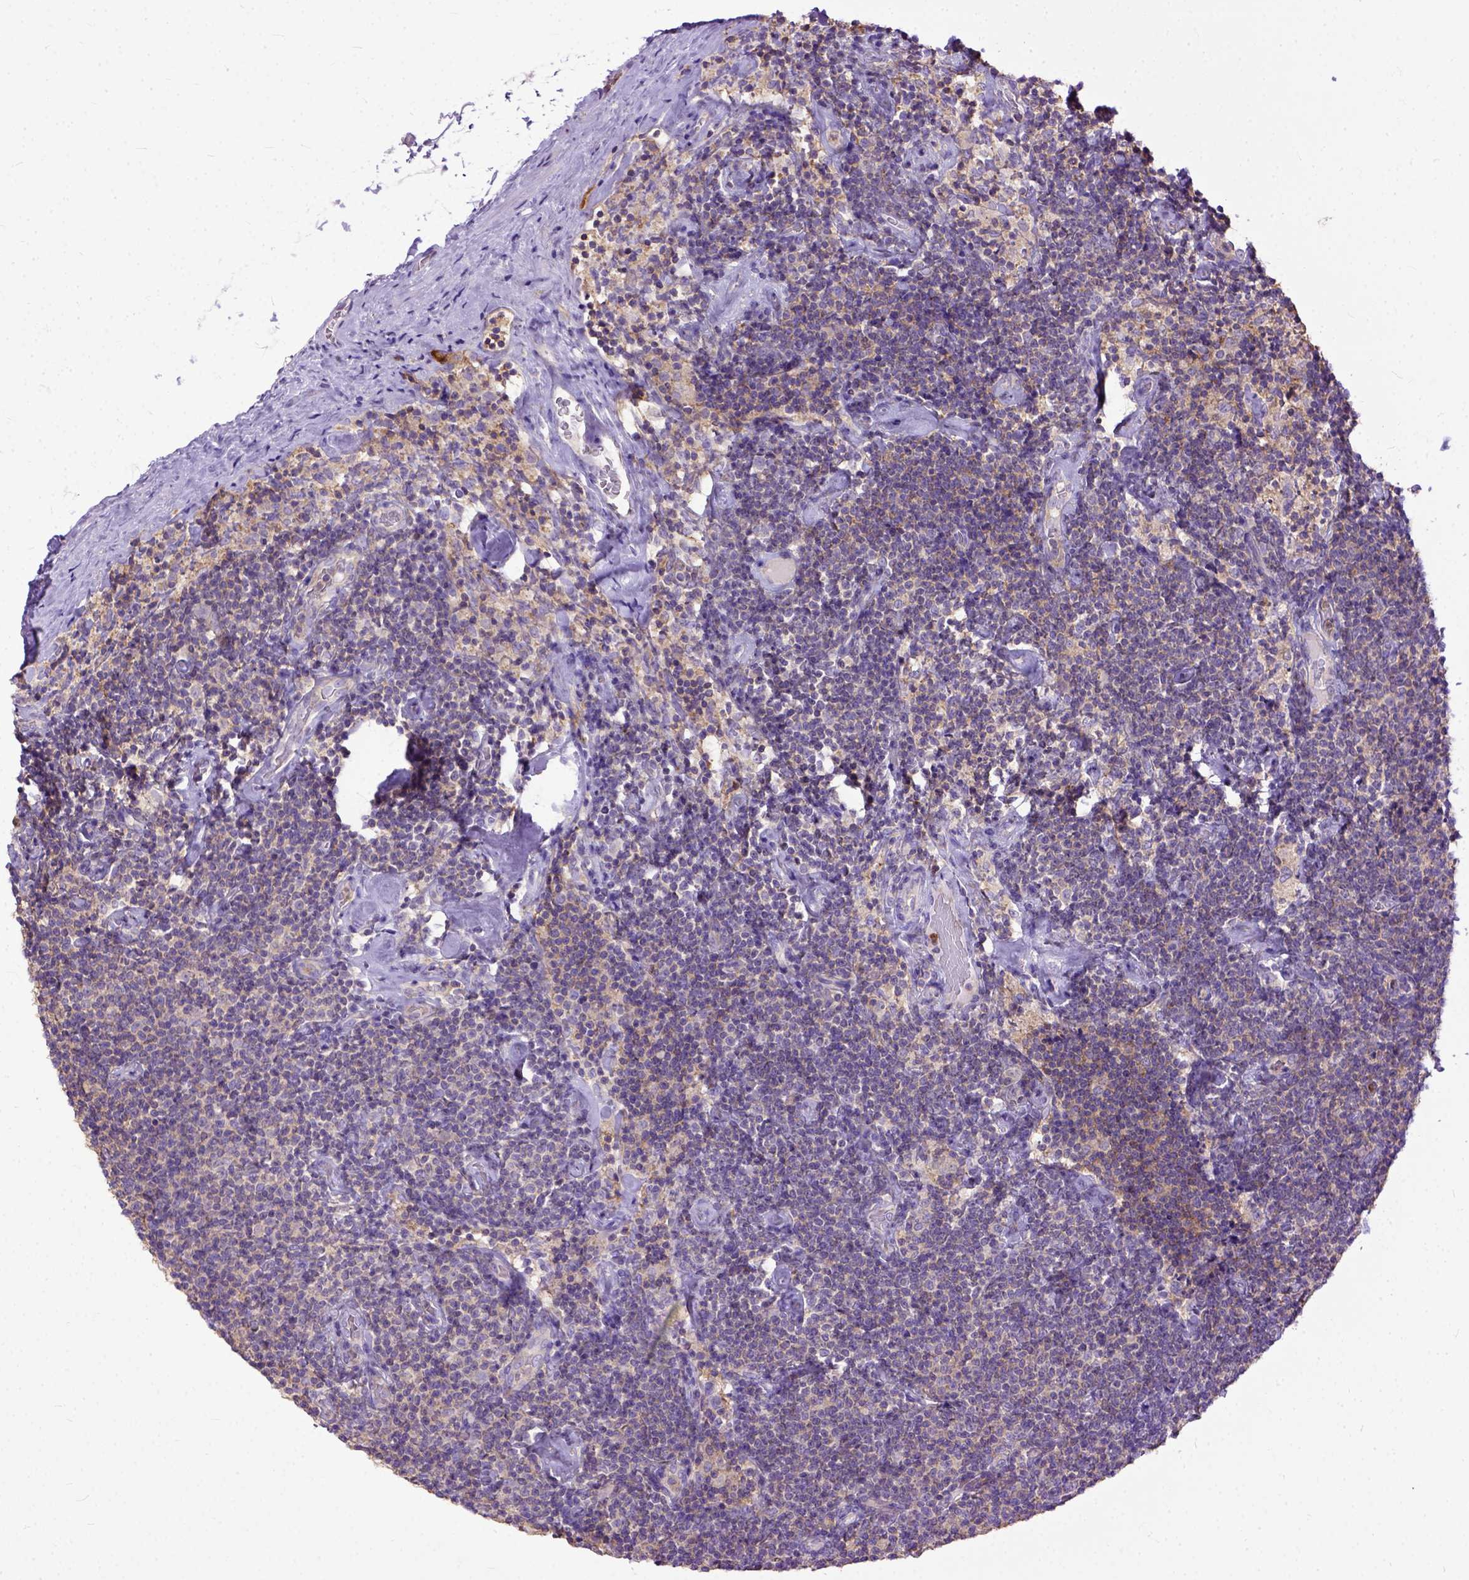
{"staining": {"intensity": "weak", "quantity": "25%-75%", "location": "cytoplasmic/membranous"}, "tissue": "lymphoma", "cell_type": "Tumor cells", "image_type": "cancer", "snomed": [{"axis": "morphology", "description": "Malignant lymphoma, non-Hodgkin's type, Low grade"}, {"axis": "topography", "description": "Lymph node"}], "caption": "Immunohistochemical staining of lymphoma reveals low levels of weak cytoplasmic/membranous expression in approximately 25%-75% of tumor cells.", "gene": "NAMPT", "patient": {"sex": "male", "age": 81}}